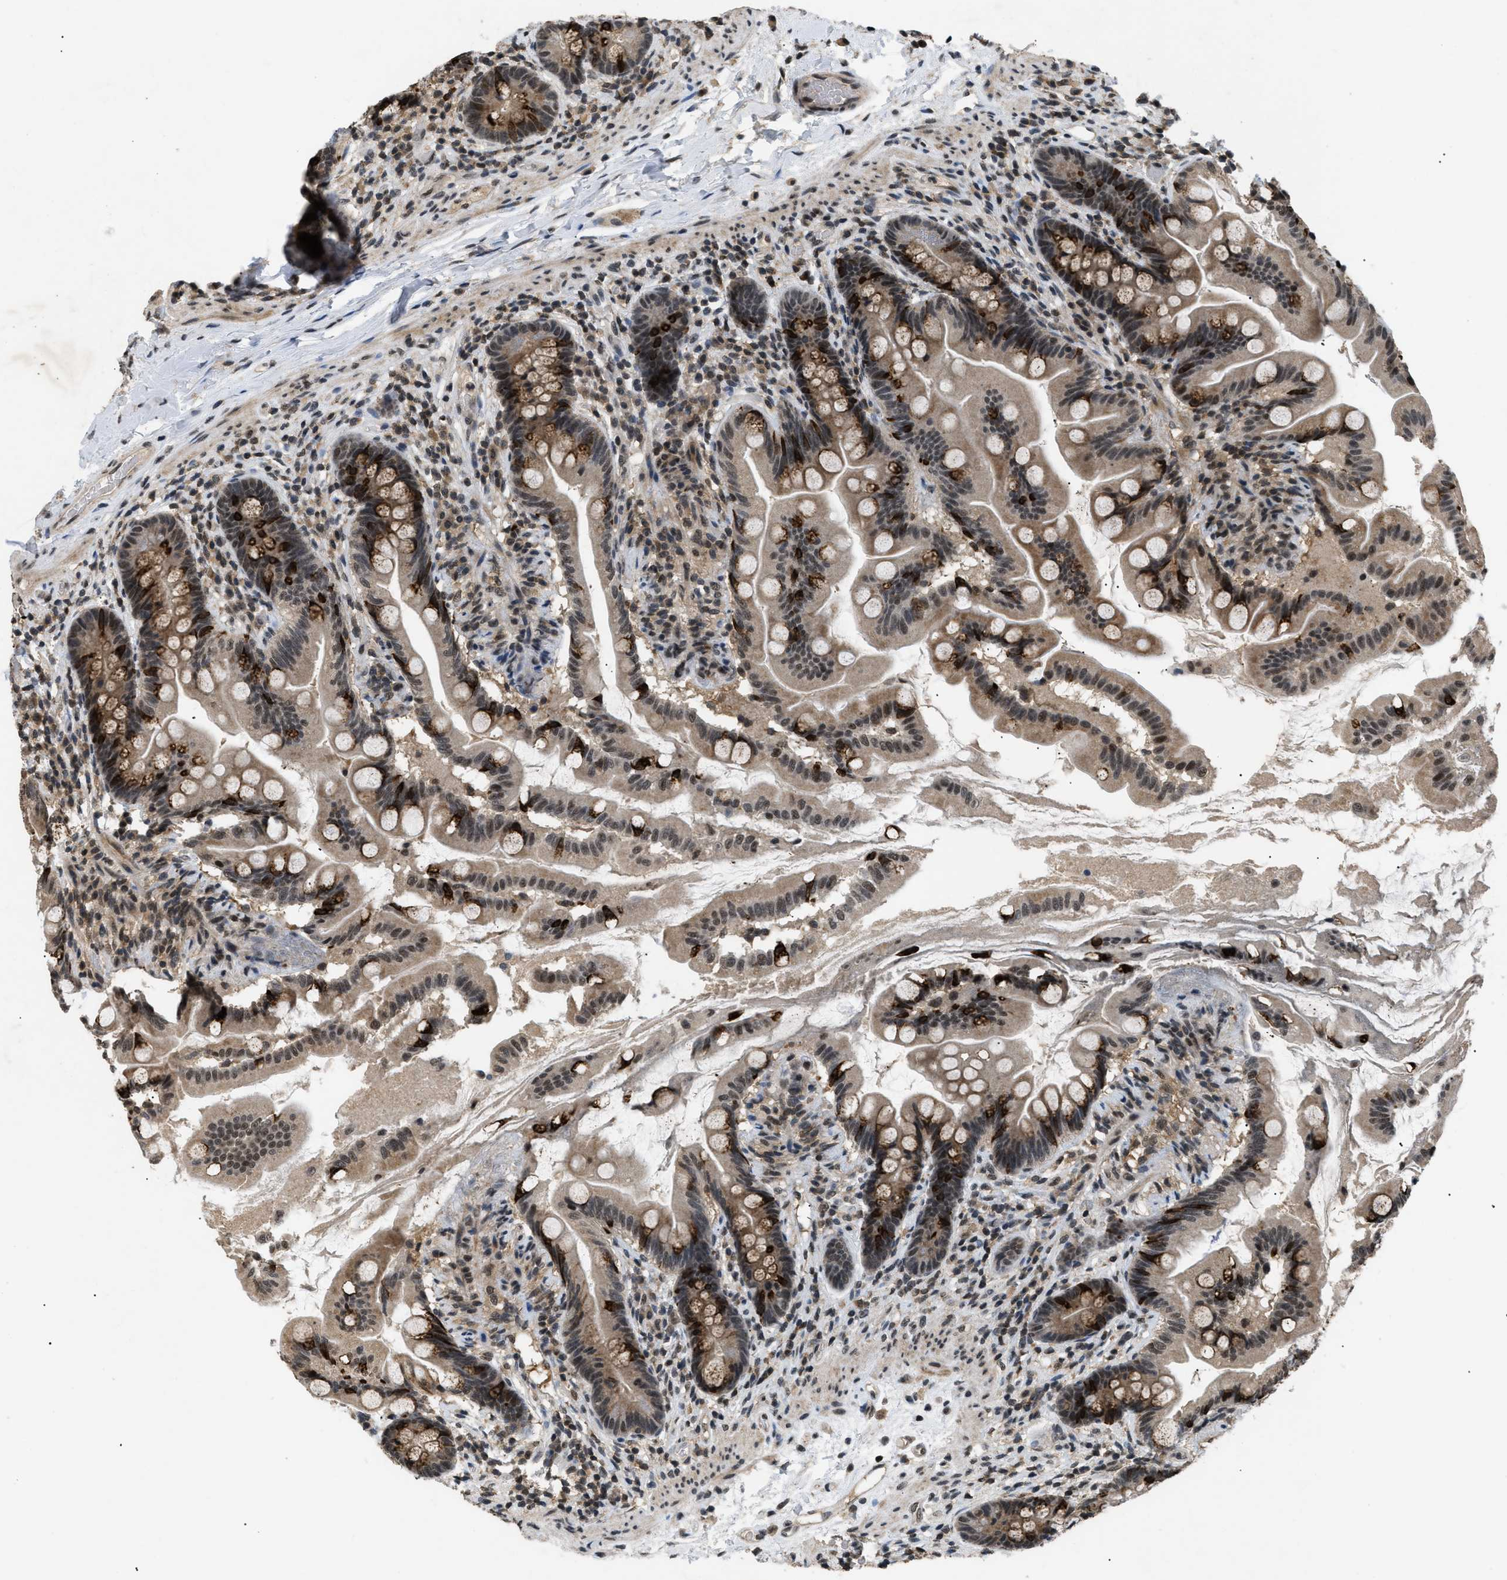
{"staining": {"intensity": "strong", "quantity": "25%-75%", "location": "cytoplasmic/membranous,nuclear"}, "tissue": "small intestine", "cell_type": "Glandular cells", "image_type": "normal", "snomed": [{"axis": "morphology", "description": "Normal tissue, NOS"}, {"axis": "topography", "description": "Small intestine"}], "caption": "Immunohistochemical staining of unremarkable small intestine displays 25%-75% levels of strong cytoplasmic/membranous,nuclear protein expression in about 25%-75% of glandular cells.", "gene": "RBM5", "patient": {"sex": "female", "age": 56}}